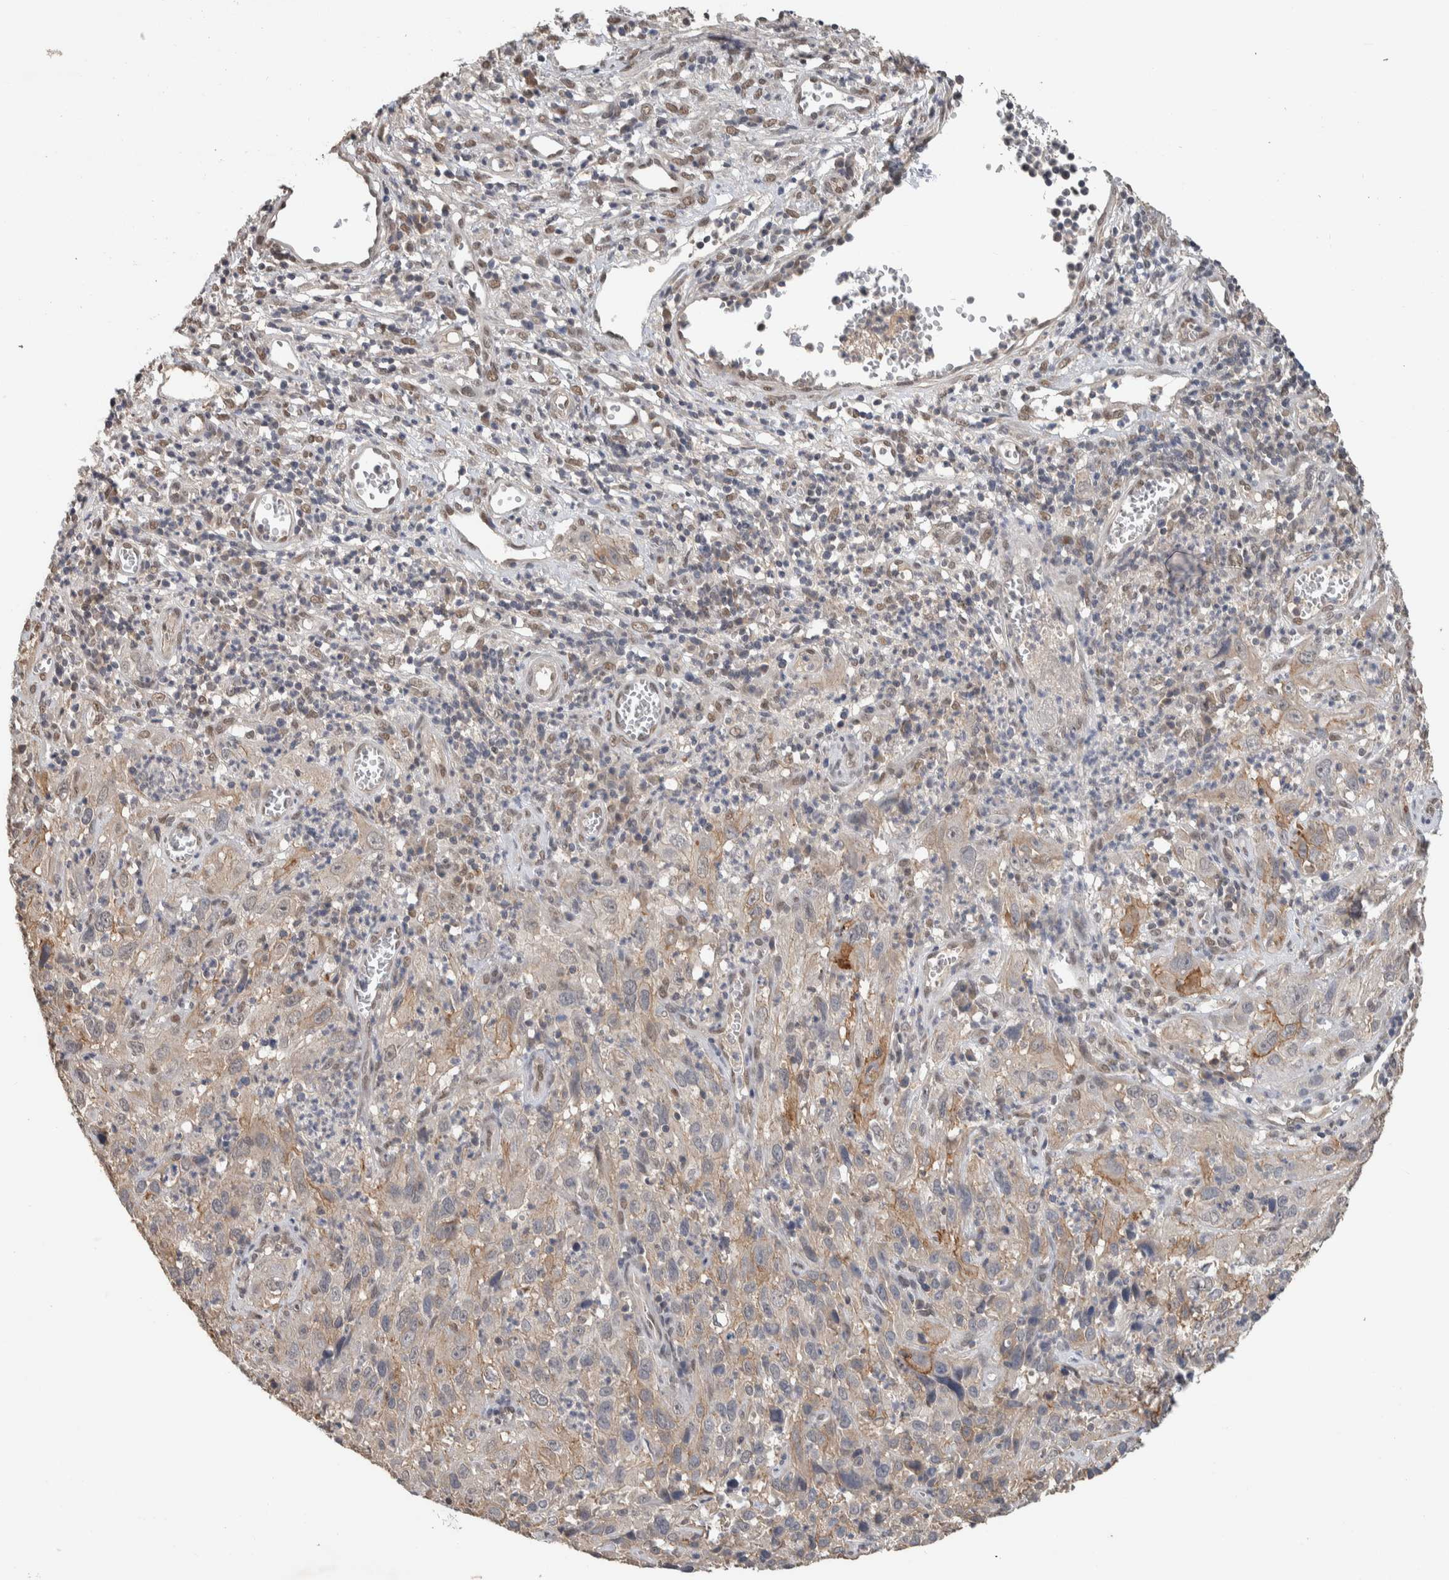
{"staining": {"intensity": "moderate", "quantity": "<25%", "location": "cytoplasmic/membranous"}, "tissue": "cervical cancer", "cell_type": "Tumor cells", "image_type": "cancer", "snomed": [{"axis": "morphology", "description": "Squamous cell carcinoma, NOS"}, {"axis": "topography", "description": "Cervix"}], "caption": "The photomicrograph exhibits staining of squamous cell carcinoma (cervical), revealing moderate cytoplasmic/membranous protein staining (brown color) within tumor cells.", "gene": "CYSRT1", "patient": {"sex": "female", "age": 32}}